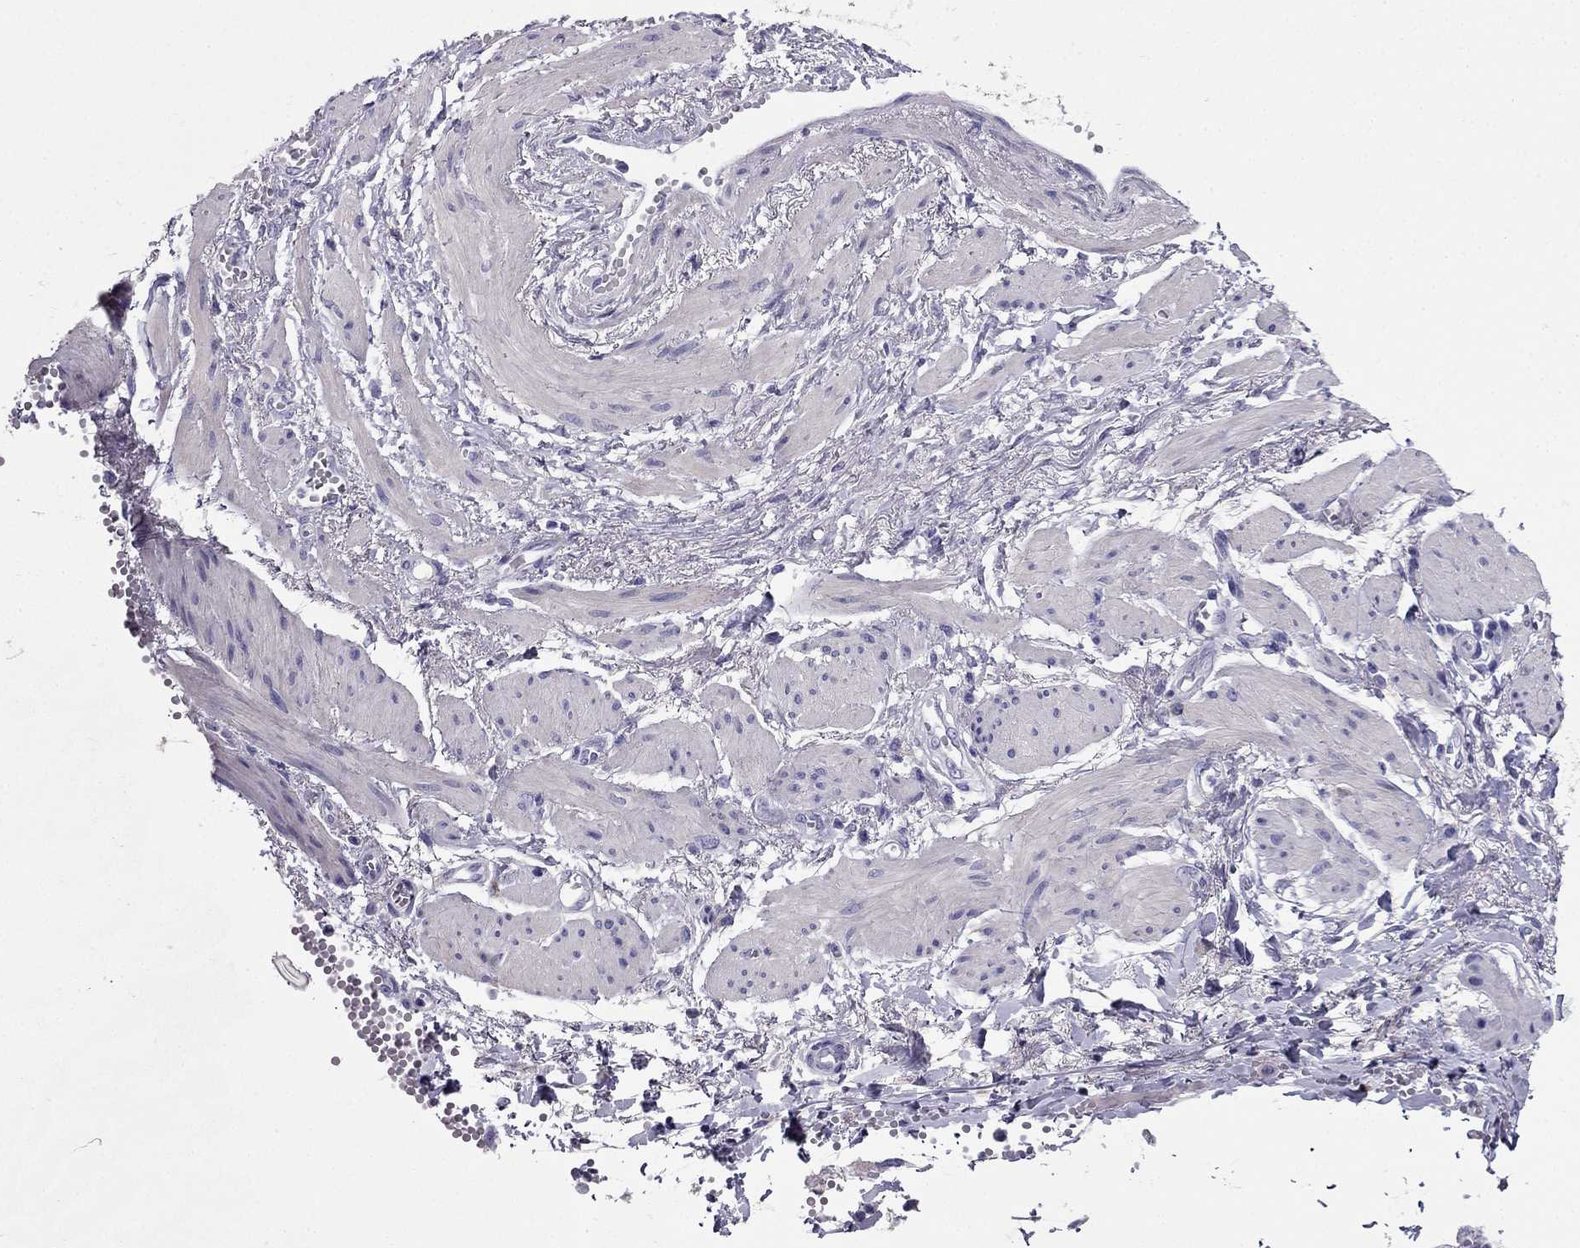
{"staining": {"intensity": "negative", "quantity": "none", "location": "none"}, "tissue": "ovarian cancer", "cell_type": "Tumor cells", "image_type": "cancer", "snomed": [{"axis": "morphology", "description": "Cystadenocarcinoma, serous, NOS"}, {"axis": "topography", "description": "Ovary"}], "caption": "This is an immunohistochemistry (IHC) photomicrograph of ovarian serous cystadenocarcinoma. There is no positivity in tumor cells.", "gene": "PTH", "patient": {"sex": "female", "age": 67}}